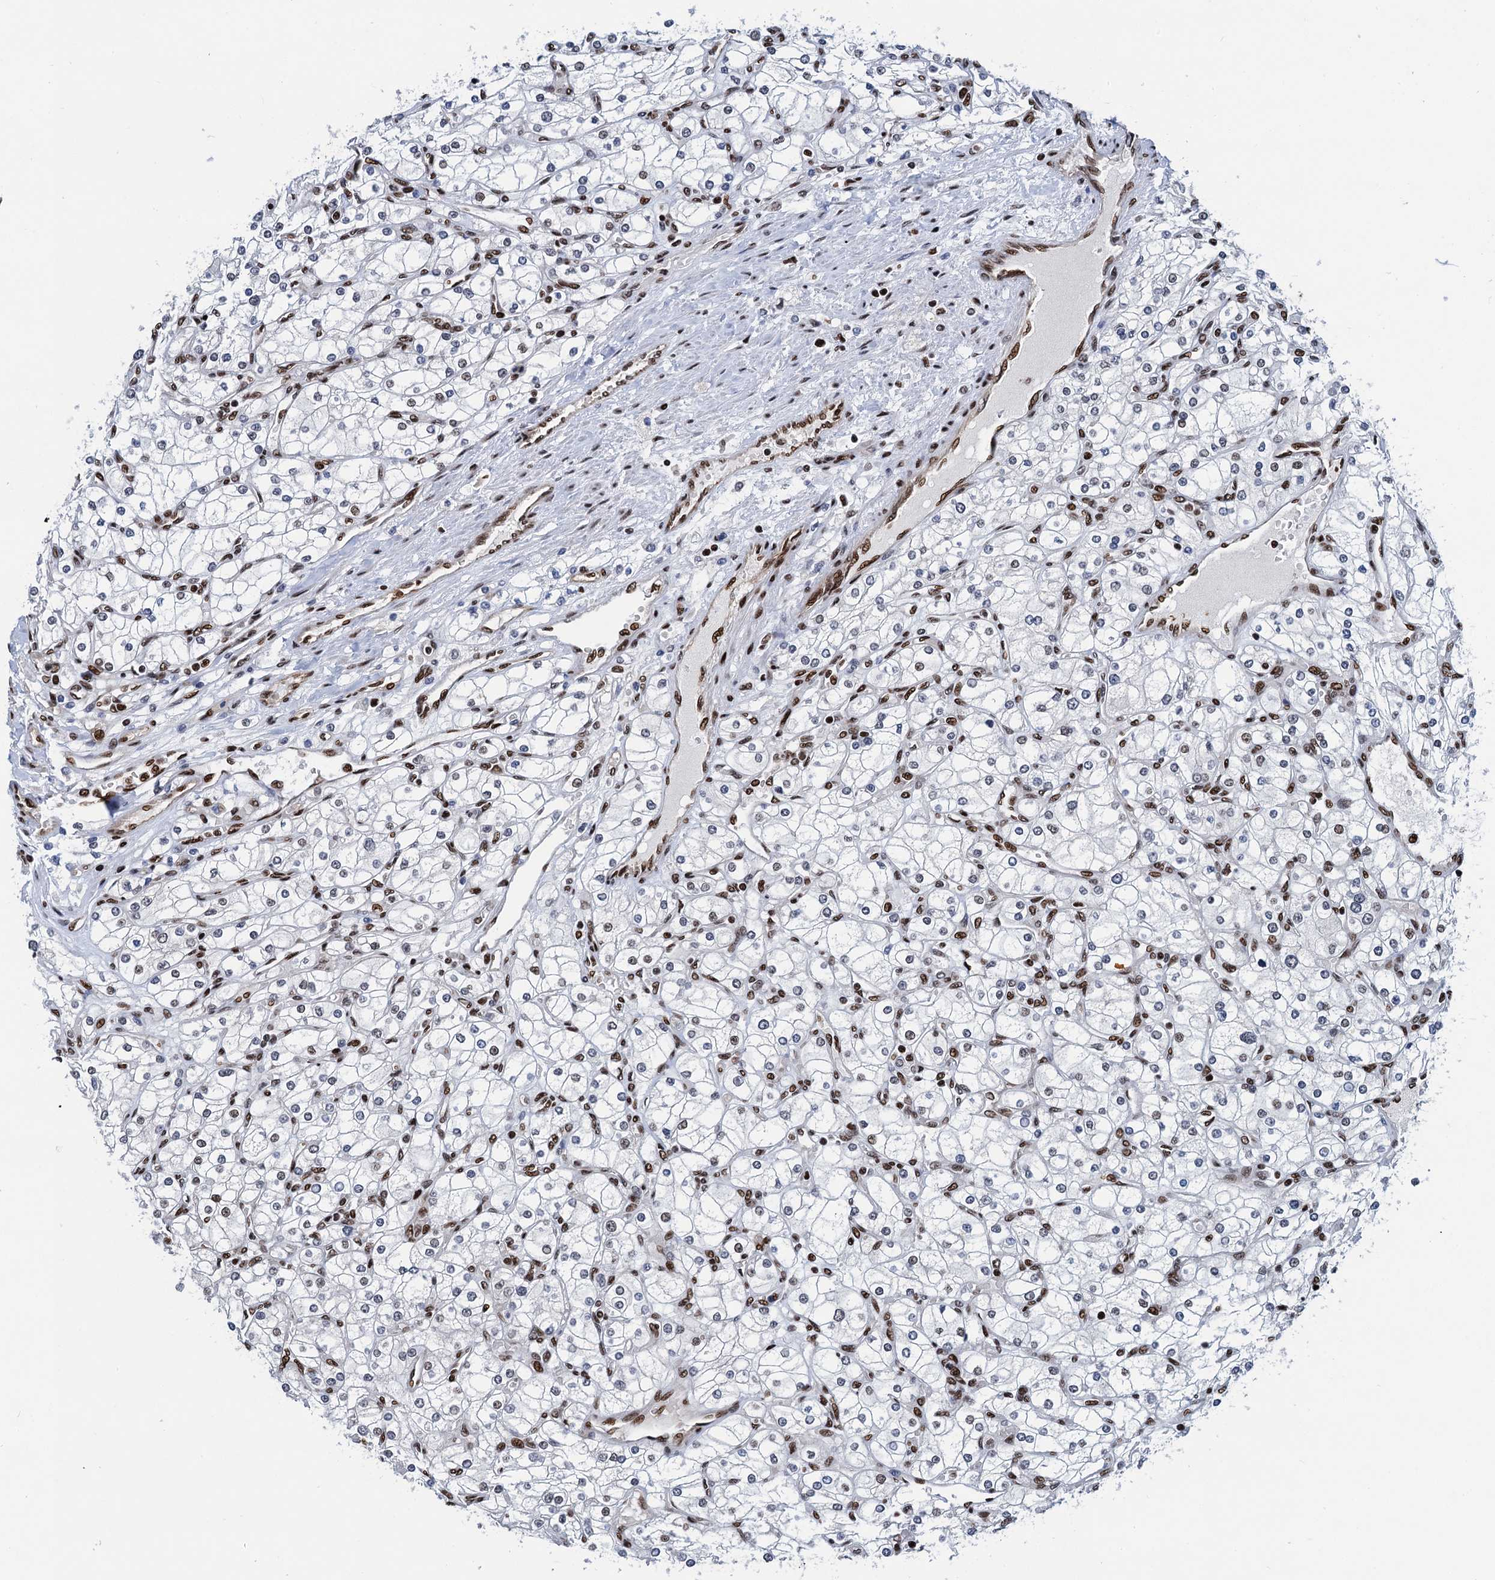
{"staining": {"intensity": "negative", "quantity": "none", "location": "none"}, "tissue": "renal cancer", "cell_type": "Tumor cells", "image_type": "cancer", "snomed": [{"axis": "morphology", "description": "Adenocarcinoma, NOS"}, {"axis": "topography", "description": "Kidney"}], "caption": "This image is of renal adenocarcinoma stained with IHC to label a protein in brown with the nuclei are counter-stained blue. There is no expression in tumor cells. (DAB (3,3'-diaminobenzidine) immunohistochemistry (IHC), high magnification).", "gene": "PPP4R1", "patient": {"sex": "male", "age": 80}}